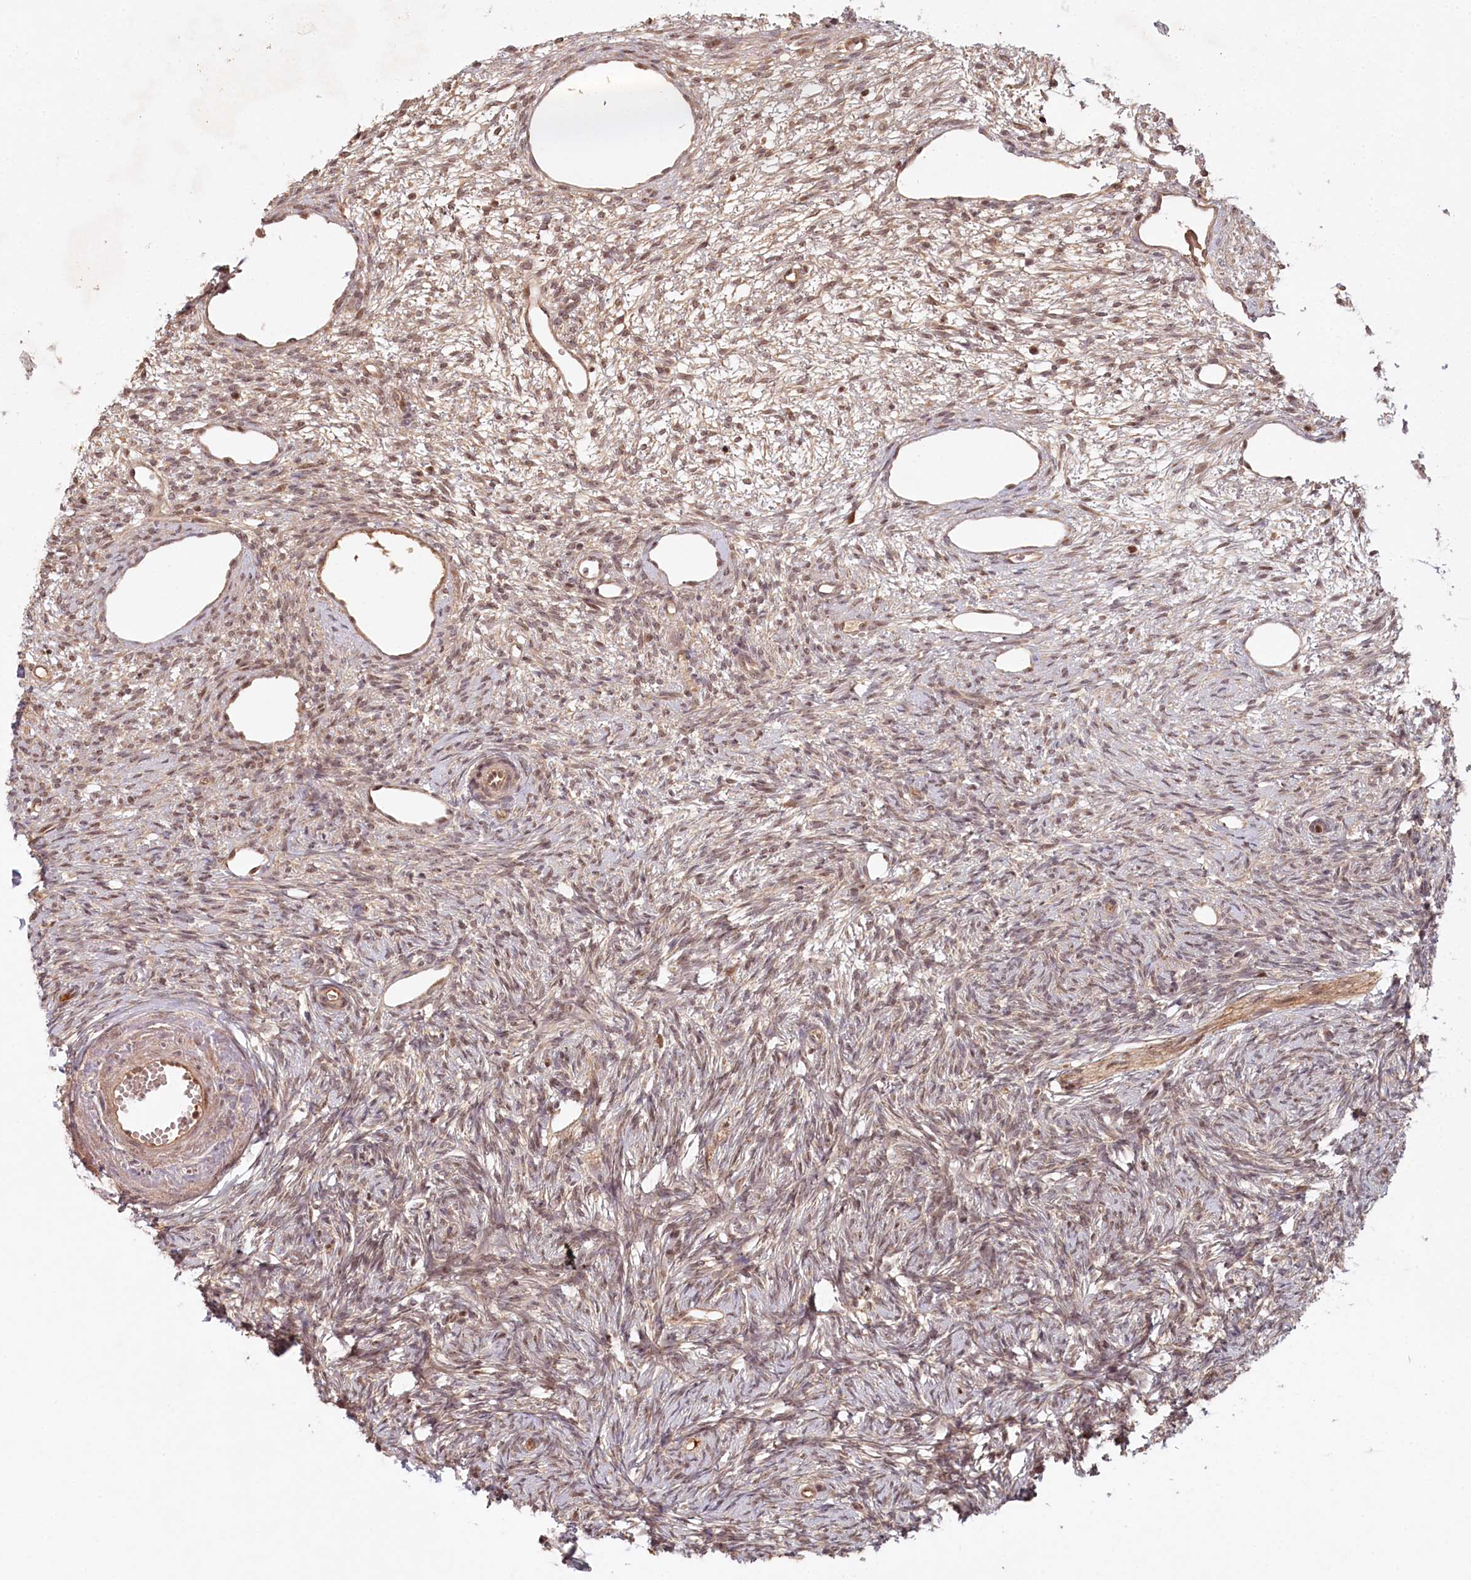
{"staining": {"intensity": "moderate", "quantity": "25%-75%", "location": "nuclear"}, "tissue": "ovary", "cell_type": "Ovarian stroma cells", "image_type": "normal", "snomed": [{"axis": "morphology", "description": "Normal tissue, NOS"}, {"axis": "topography", "description": "Ovary"}], "caption": "Protein staining of normal ovary exhibits moderate nuclear expression in approximately 25%-75% of ovarian stroma cells. Ihc stains the protein in brown and the nuclei are stained blue.", "gene": "WAPL", "patient": {"sex": "female", "age": 51}}